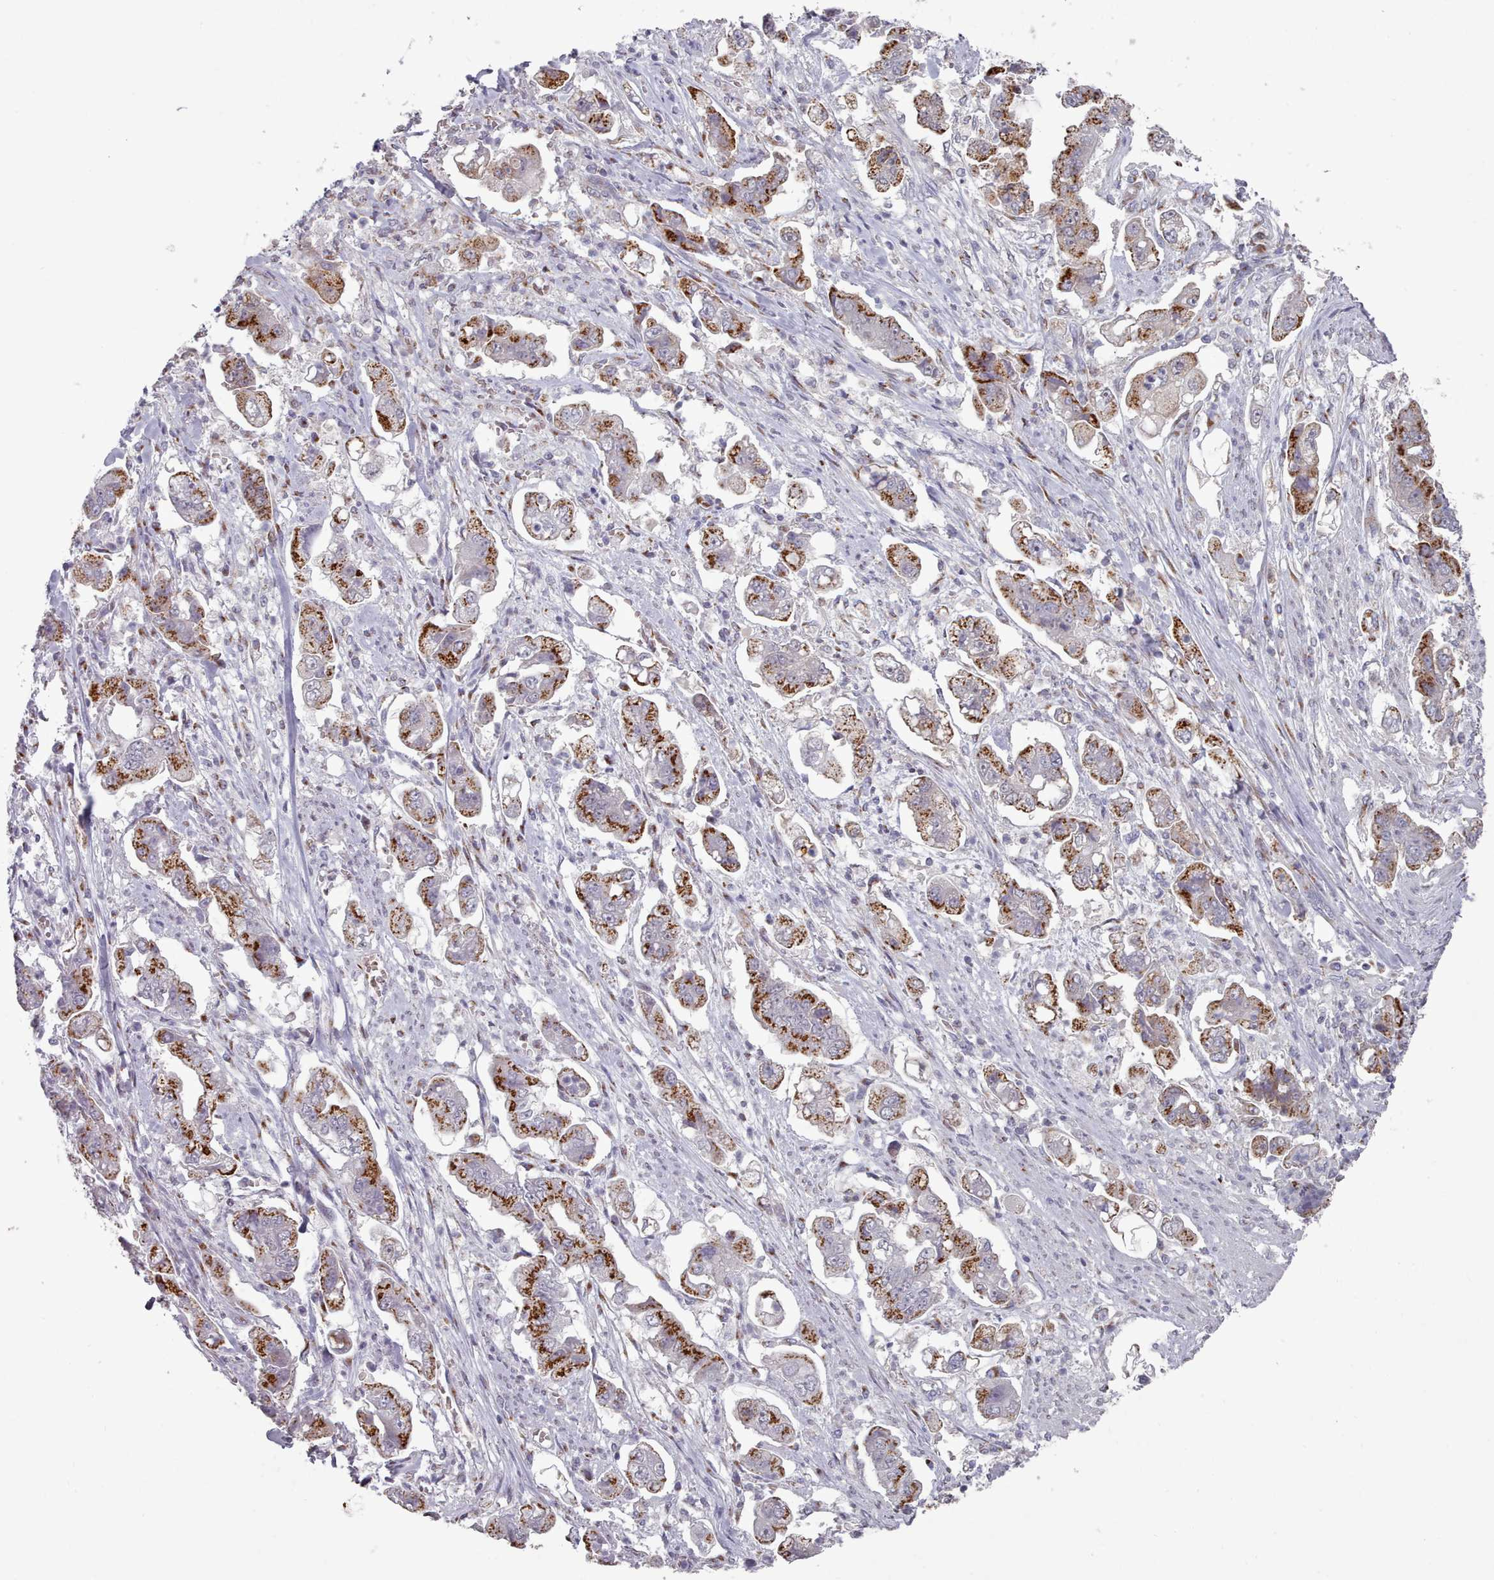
{"staining": {"intensity": "strong", "quantity": ">75%", "location": "cytoplasmic/membranous"}, "tissue": "stomach cancer", "cell_type": "Tumor cells", "image_type": "cancer", "snomed": [{"axis": "morphology", "description": "Adenocarcinoma, NOS"}, {"axis": "topography", "description": "Stomach"}], "caption": "Human stomach cancer (adenocarcinoma) stained with a brown dye demonstrates strong cytoplasmic/membranous positive staining in approximately >75% of tumor cells.", "gene": "MAN1B1", "patient": {"sex": "male", "age": 62}}